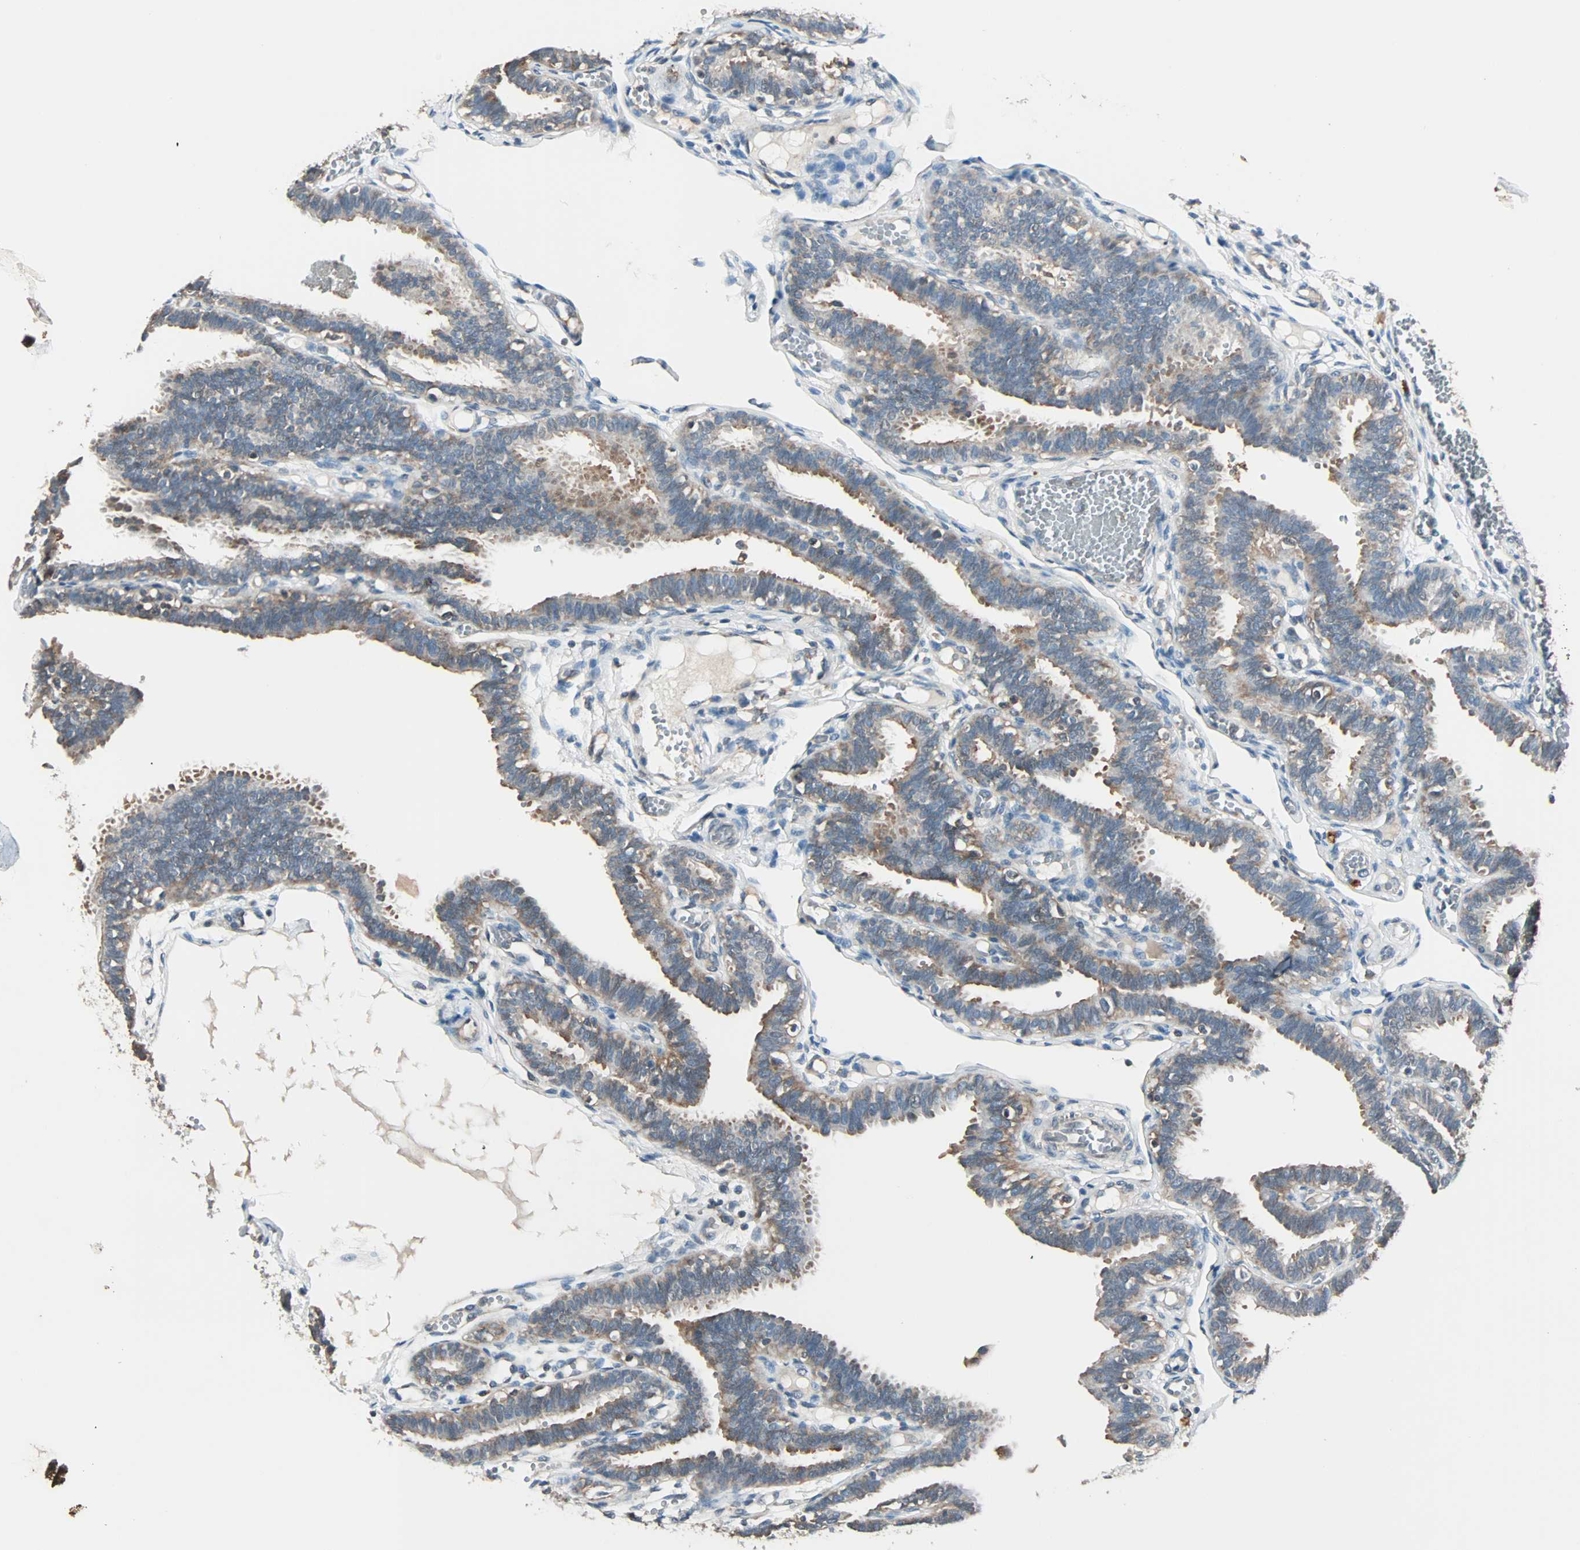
{"staining": {"intensity": "moderate", "quantity": ">75%", "location": "cytoplasmic/membranous"}, "tissue": "fallopian tube", "cell_type": "Glandular cells", "image_type": "normal", "snomed": [{"axis": "morphology", "description": "Normal tissue, NOS"}, {"axis": "topography", "description": "Fallopian tube"}], "caption": "High-power microscopy captured an immunohistochemistry (IHC) histopathology image of benign fallopian tube, revealing moderate cytoplasmic/membranous expression in about >75% of glandular cells.", "gene": "MAP3K21", "patient": {"sex": "female", "age": 29}}